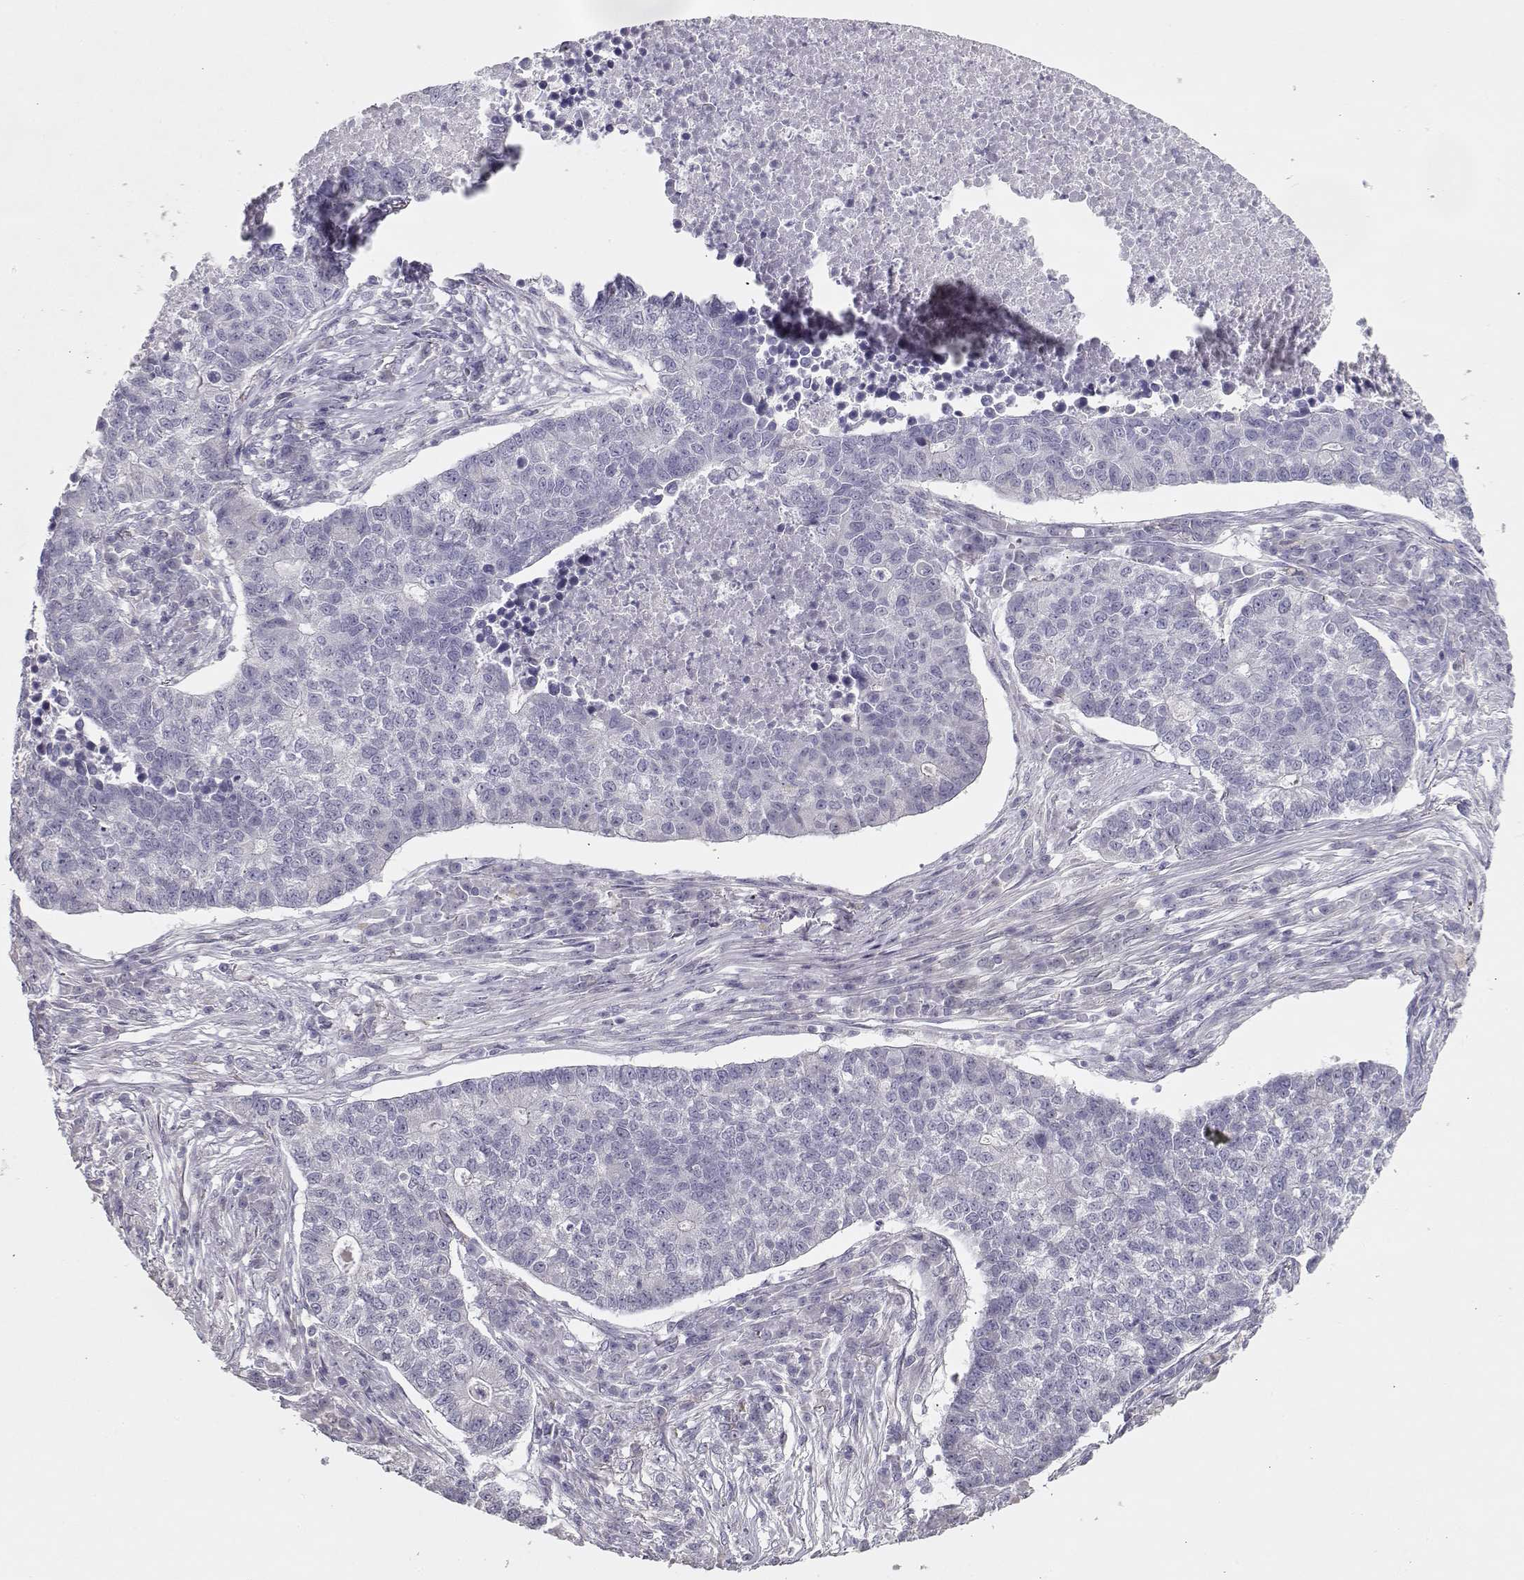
{"staining": {"intensity": "negative", "quantity": "none", "location": "none"}, "tissue": "lung cancer", "cell_type": "Tumor cells", "image_type": "cancer", "snomed": [{"axis": "morphology", "description": "Adenocarcinoma, NOS"}, {"axis": "topography", "description": "Lung"}], "caption": "Adenocarcinoma (lung) was stained to show a protein in brown. There is no significant staining in tumor cells.", "gene": "GLIPR1L2", "patient": {"sex": "male", "age": 57}}